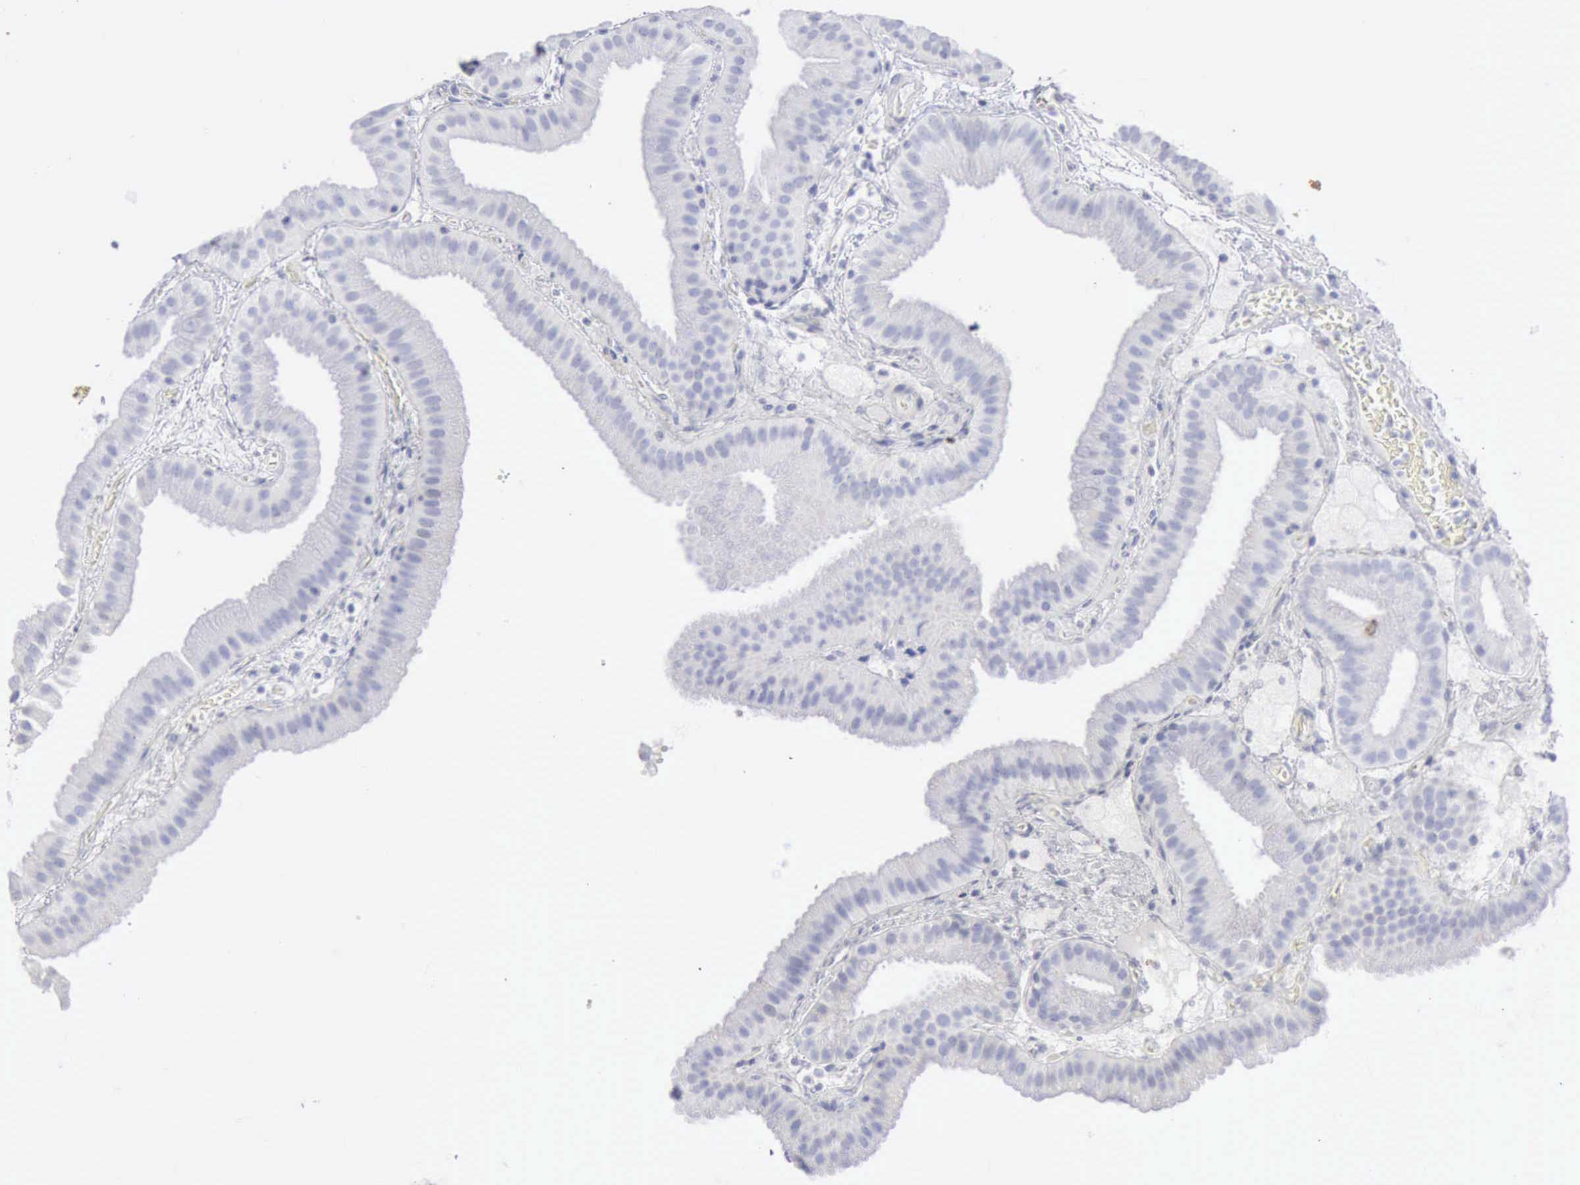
{"staining": {"intensity": "negative", "quantity": "none", "location": "none"}, "tissue": "gallbladder", "cell_type": "Glandular cells", "image_type": "normal", "snomed": [{"axis": "morphology", "description": "Normal tissue, NOS"}, {"axis": "topography", "description": "Gallbladder"}], "caption": "This image is of normal gallbladder stained with immunohistochemistry (IHC) to label a protein in brown with the nuclei are counter-stained blue. There is no expression in glandular cells.", "gene": "KRT5", "patient": {"sex": "female", "age": 63}}